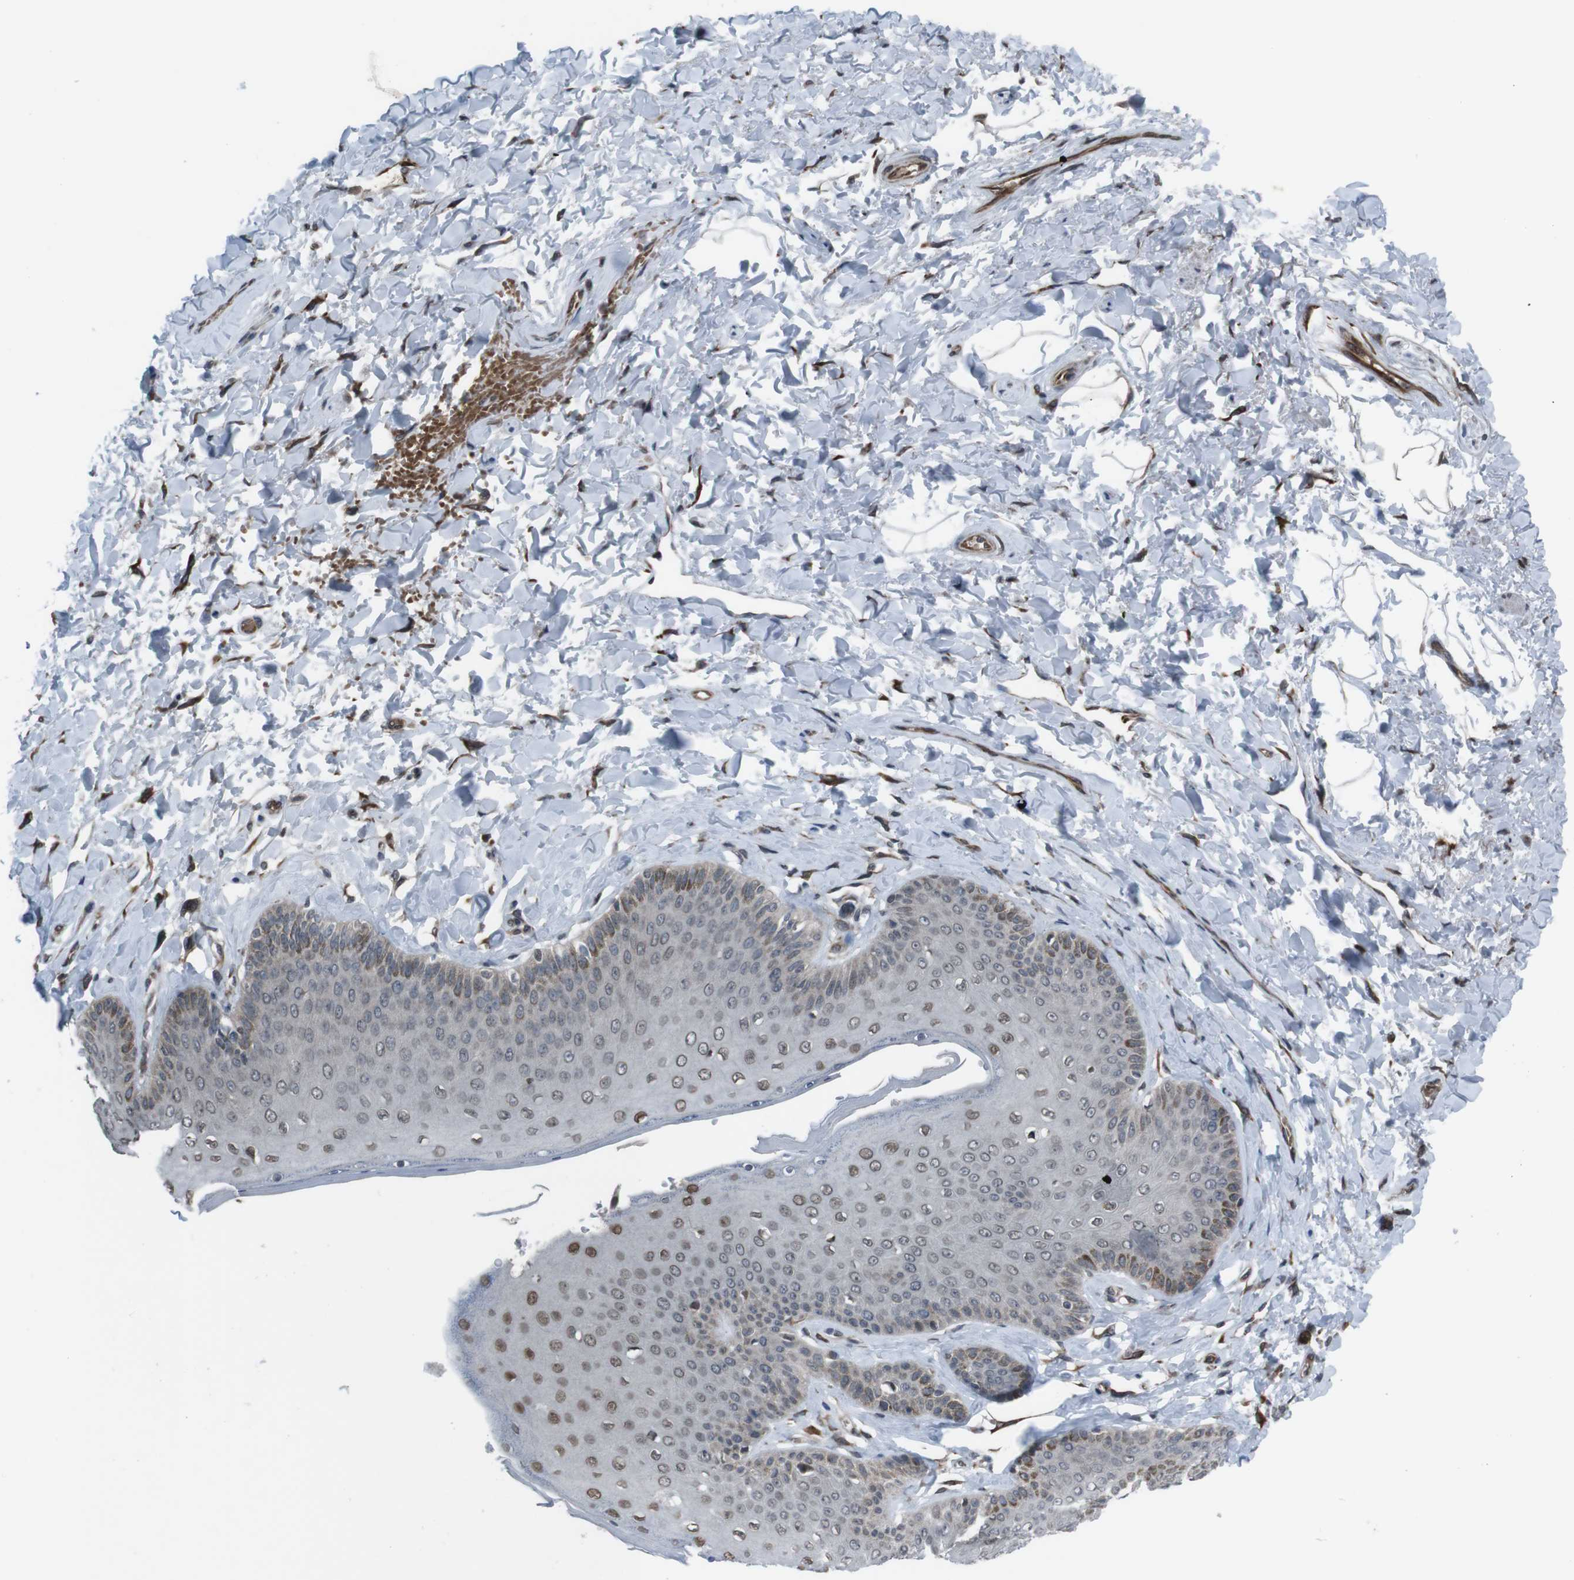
{"staining": {"intensity": "moderate", "quantity": ">75%", "location": "cytoplasmic/membranous,nuclear"}, "tissue": "skin", "cell_type": "Epidermal cells", "image_type": "normal", "snomed": [{"axis": "morphology", "description": "Normal tissue, NOS"}, {"axis": "topography", "description": "Anal"}], "caption": "Immunohistochemistry (IHC) staining of unremarkable skin, which demonstrates medium levels of moderate cytoplasmic/membranous,nuclear staining in about >75% of epidermal cells indicating moderate cytoplasmic/membranous,nuclear protein expression. The staining was performed using DAB (3,3'-diaminobenzidine) (brown) for protein detection and nuclei were counterstained in hematoxylin (blue).", "gene": "SS18L1", "patient": {"sex": "male", "age": 69}}